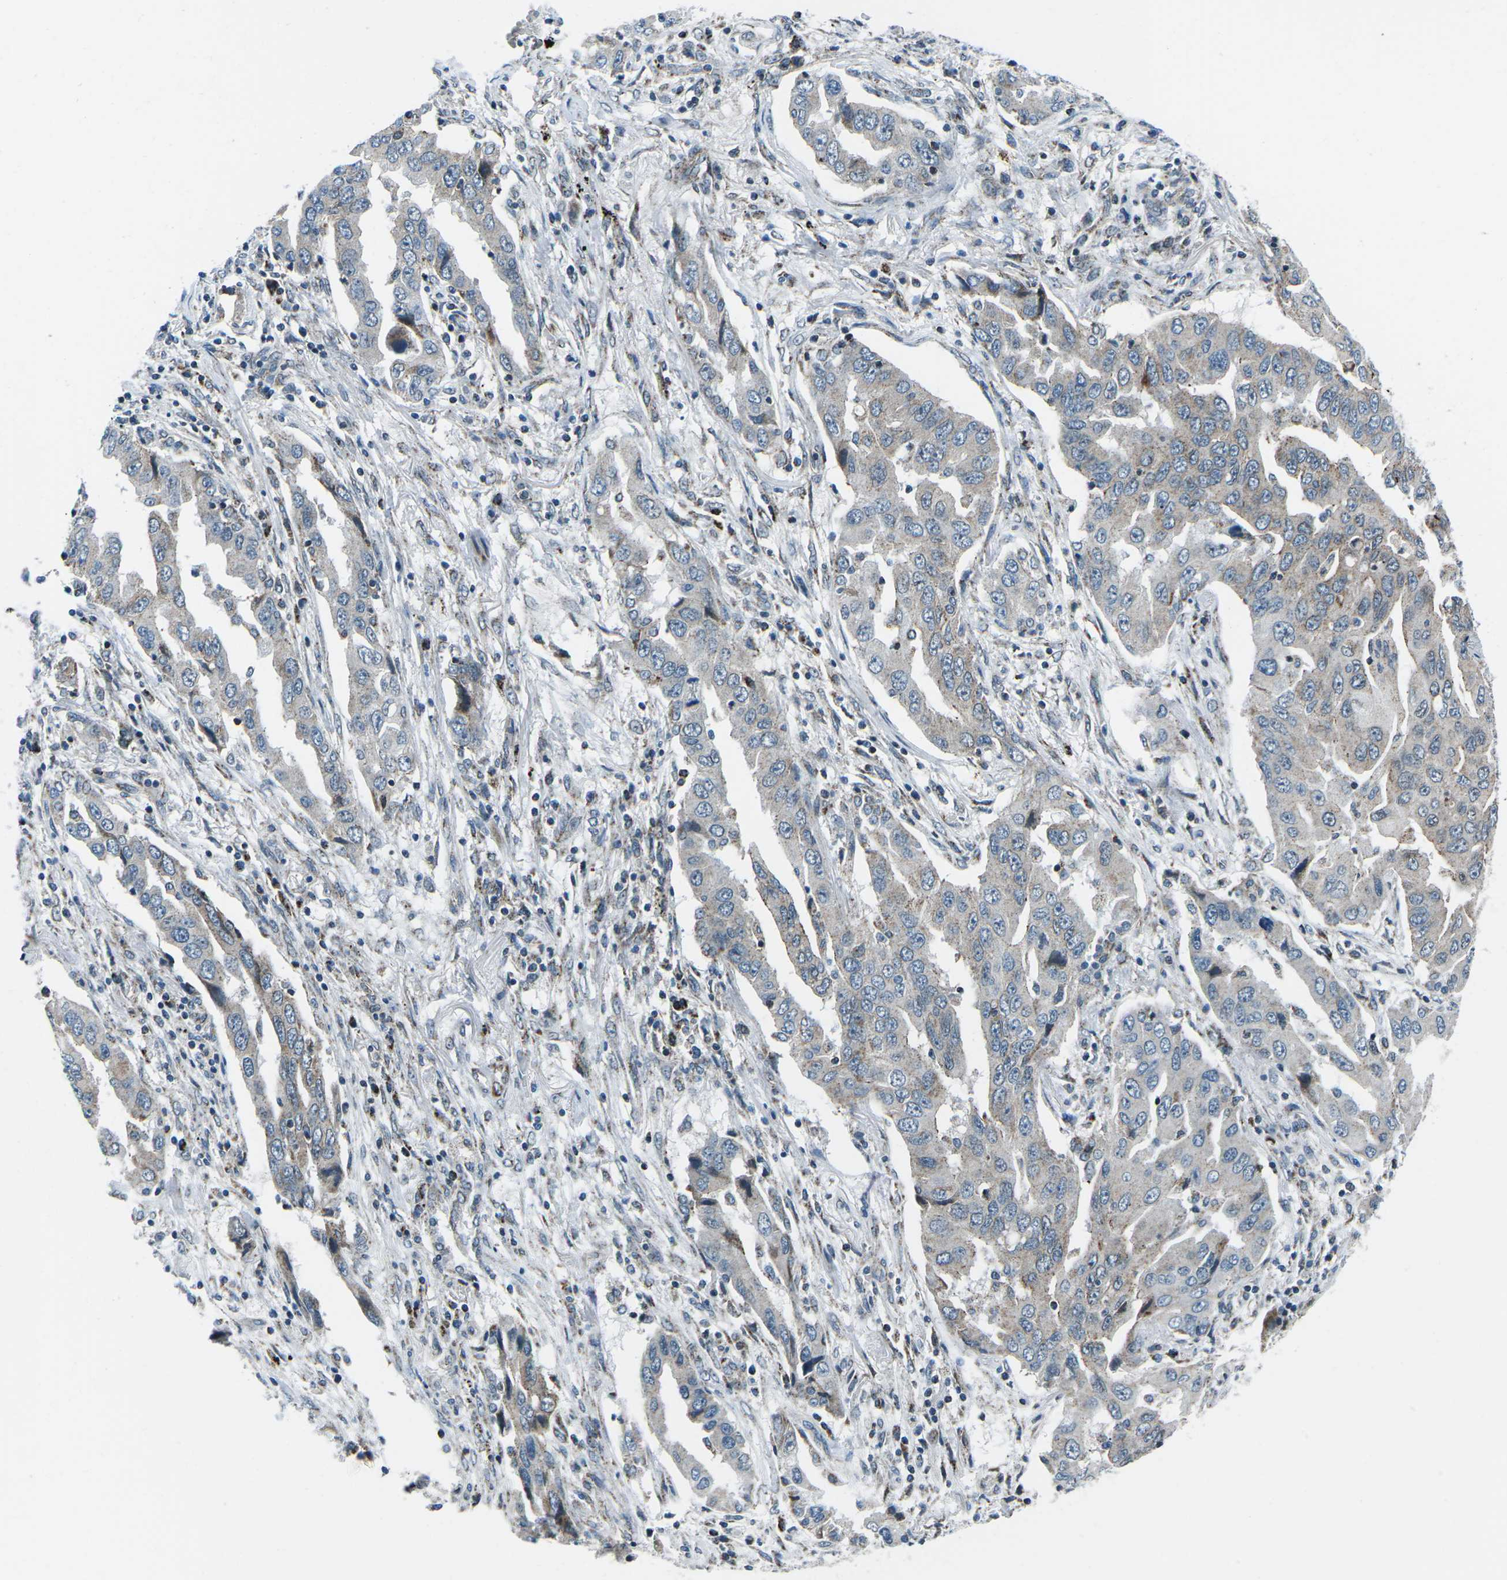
{"staining": {"intensity": "weak", "quantity": "25%-75%", "location": "cytoplasmic/membranous"}, "tissue": "lung cancer", "cell_type": "Tumor cells", "image_type": "cancer", "snomed": [{"axis": "morphology", "description": "Adenocarcinoma, NOS"}, {"axis": "topography", "description": "Lung"}], "caption": "Immunohistochemical staining of human adenocarcinoma (lung) exhibits low levels of weak cytoplasmic/membranous protein expression in about 25%-75% of tumor cells.", "gene": "RFESD", "patient": {"sex": "female", "age": 65}}